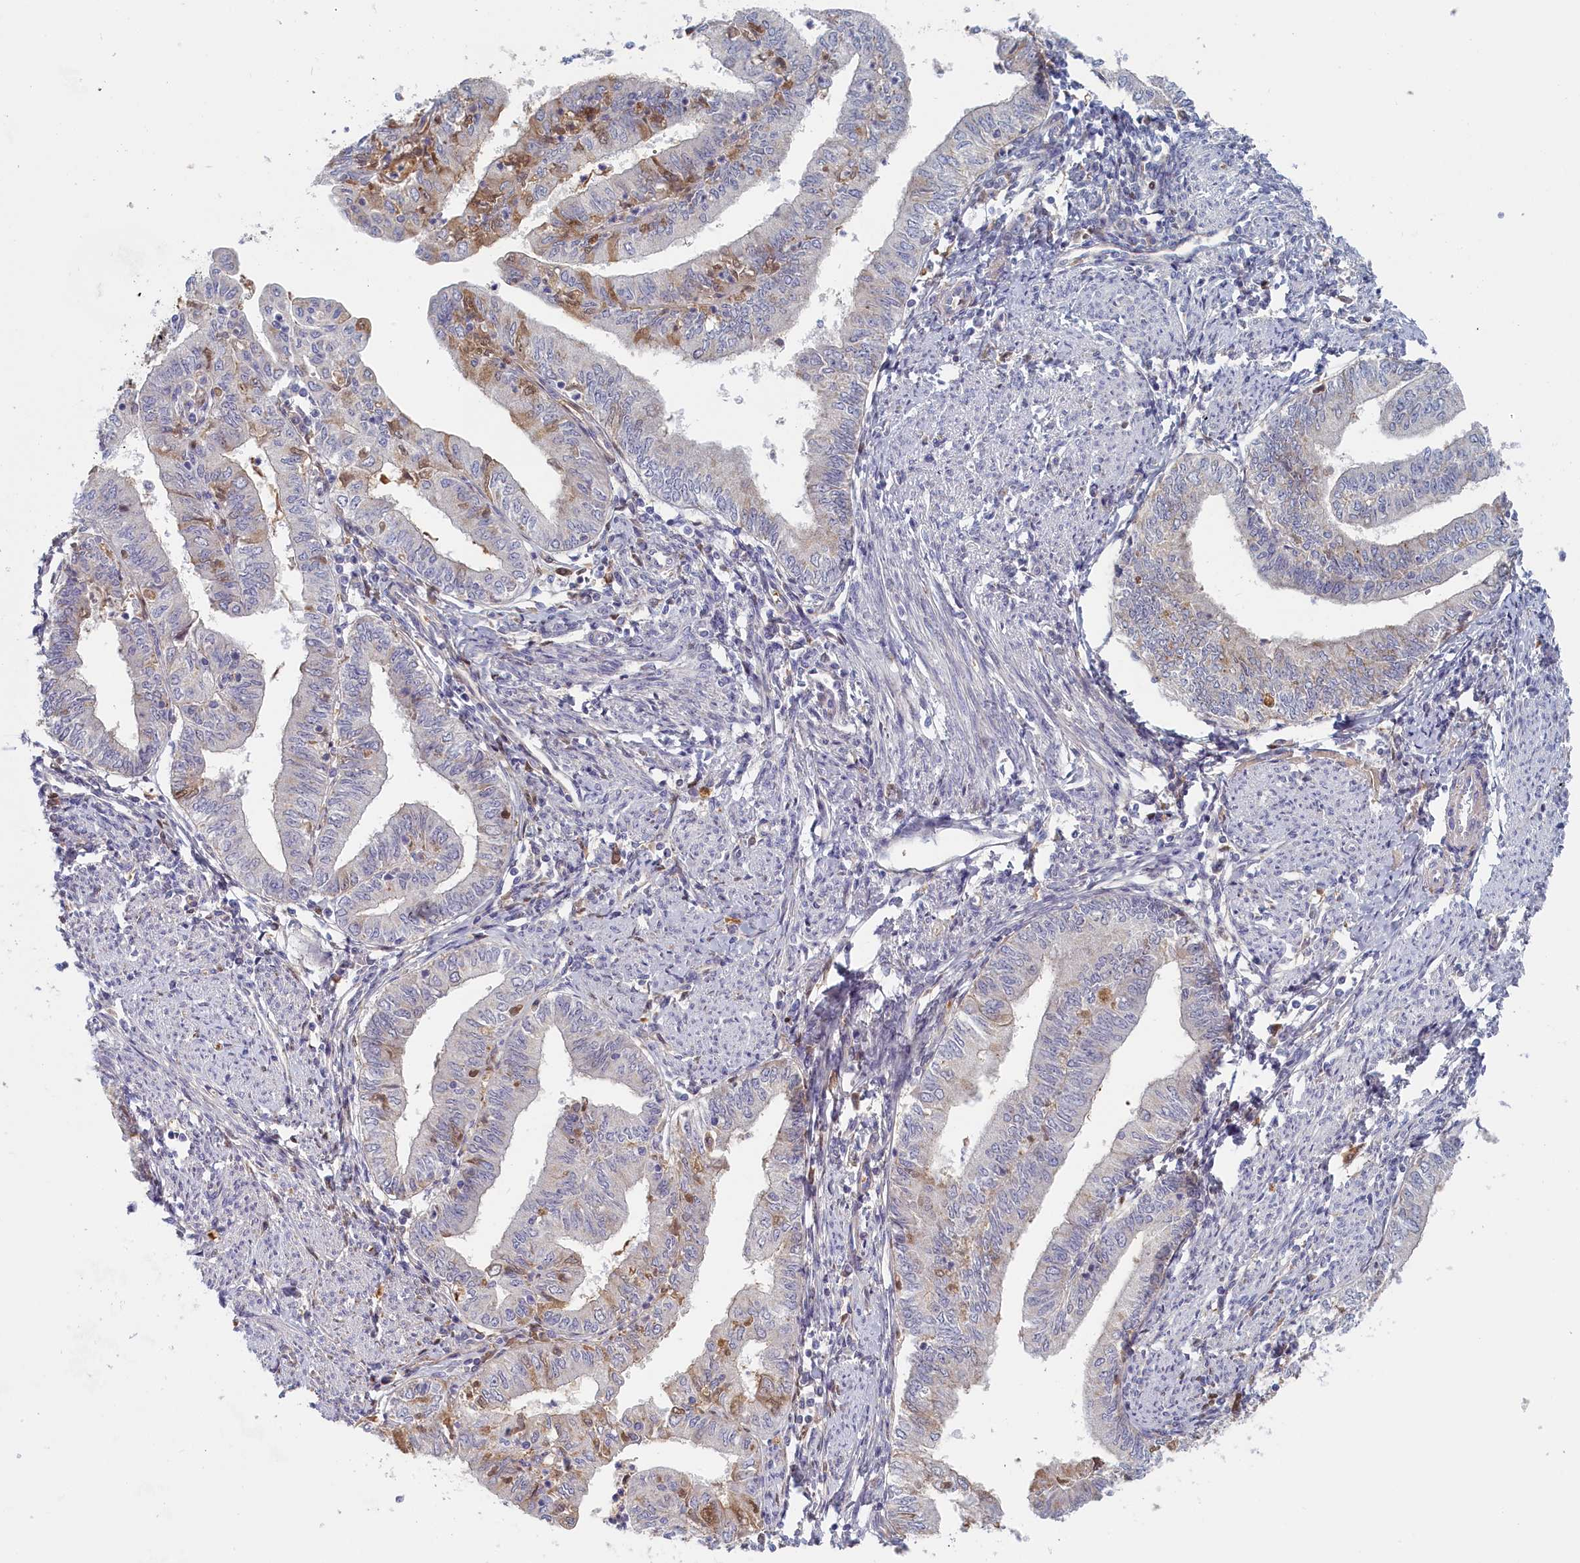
{"staining": {"intensity": "weak", "quantity": "<25%", "location": "cytoplasmic/membranous"}, "tissue": "endometrial cancer", "cell_type": "Tumor cells", "image_type": "cancer", "snomed": [{"axis": "morphology", "description": "Adenocarcinoma, NOS"}, {"axis": "topography", "description": "Endometrium"}], "caption": "Immunohistochemistry (IHC) histopathology image of neoplastic tissue: endometrial adenocarcinoma stained with DAB reveals no significant protein expression in tumor cells.", "gene": "STX16", "patient": {"sex": "female", "age": 66}}